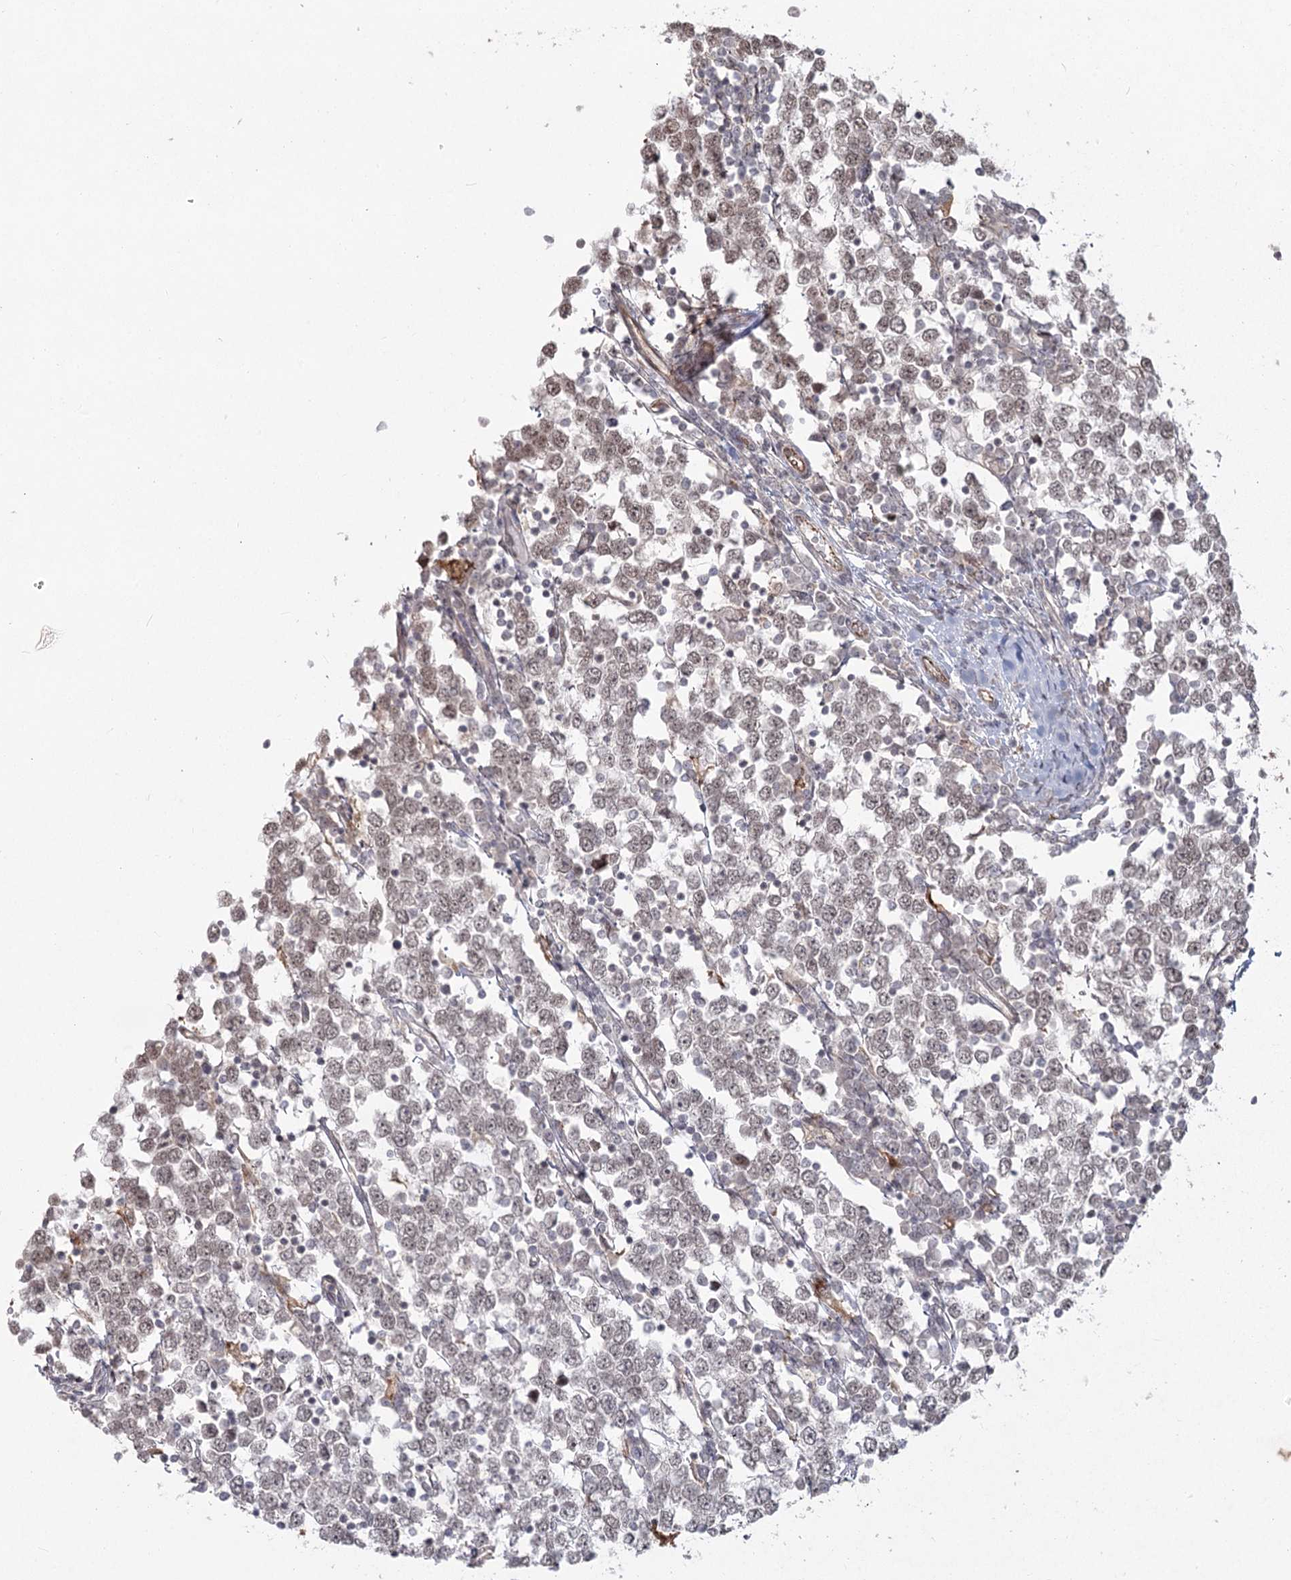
{"staining": {"intensity": "weak", "quantity": ">75%", "location": "nuclear"}, "tissue": "testis cancer", "cell_type": "Tumor cells", "image_type": "cancer", "snomed": [{"axis": "morphology", "description": "Seminoma, NOS"}, {"axis": "topography", "description": "Testis"}], "caption": "High-power microscopy captured an IHC micrograph of seminoma (testis), revealing weak nuclear positivity in approximately >75% of tumor cells.", "gene": "AP2M1", "patient": {"sex": "male", "age": 65}}